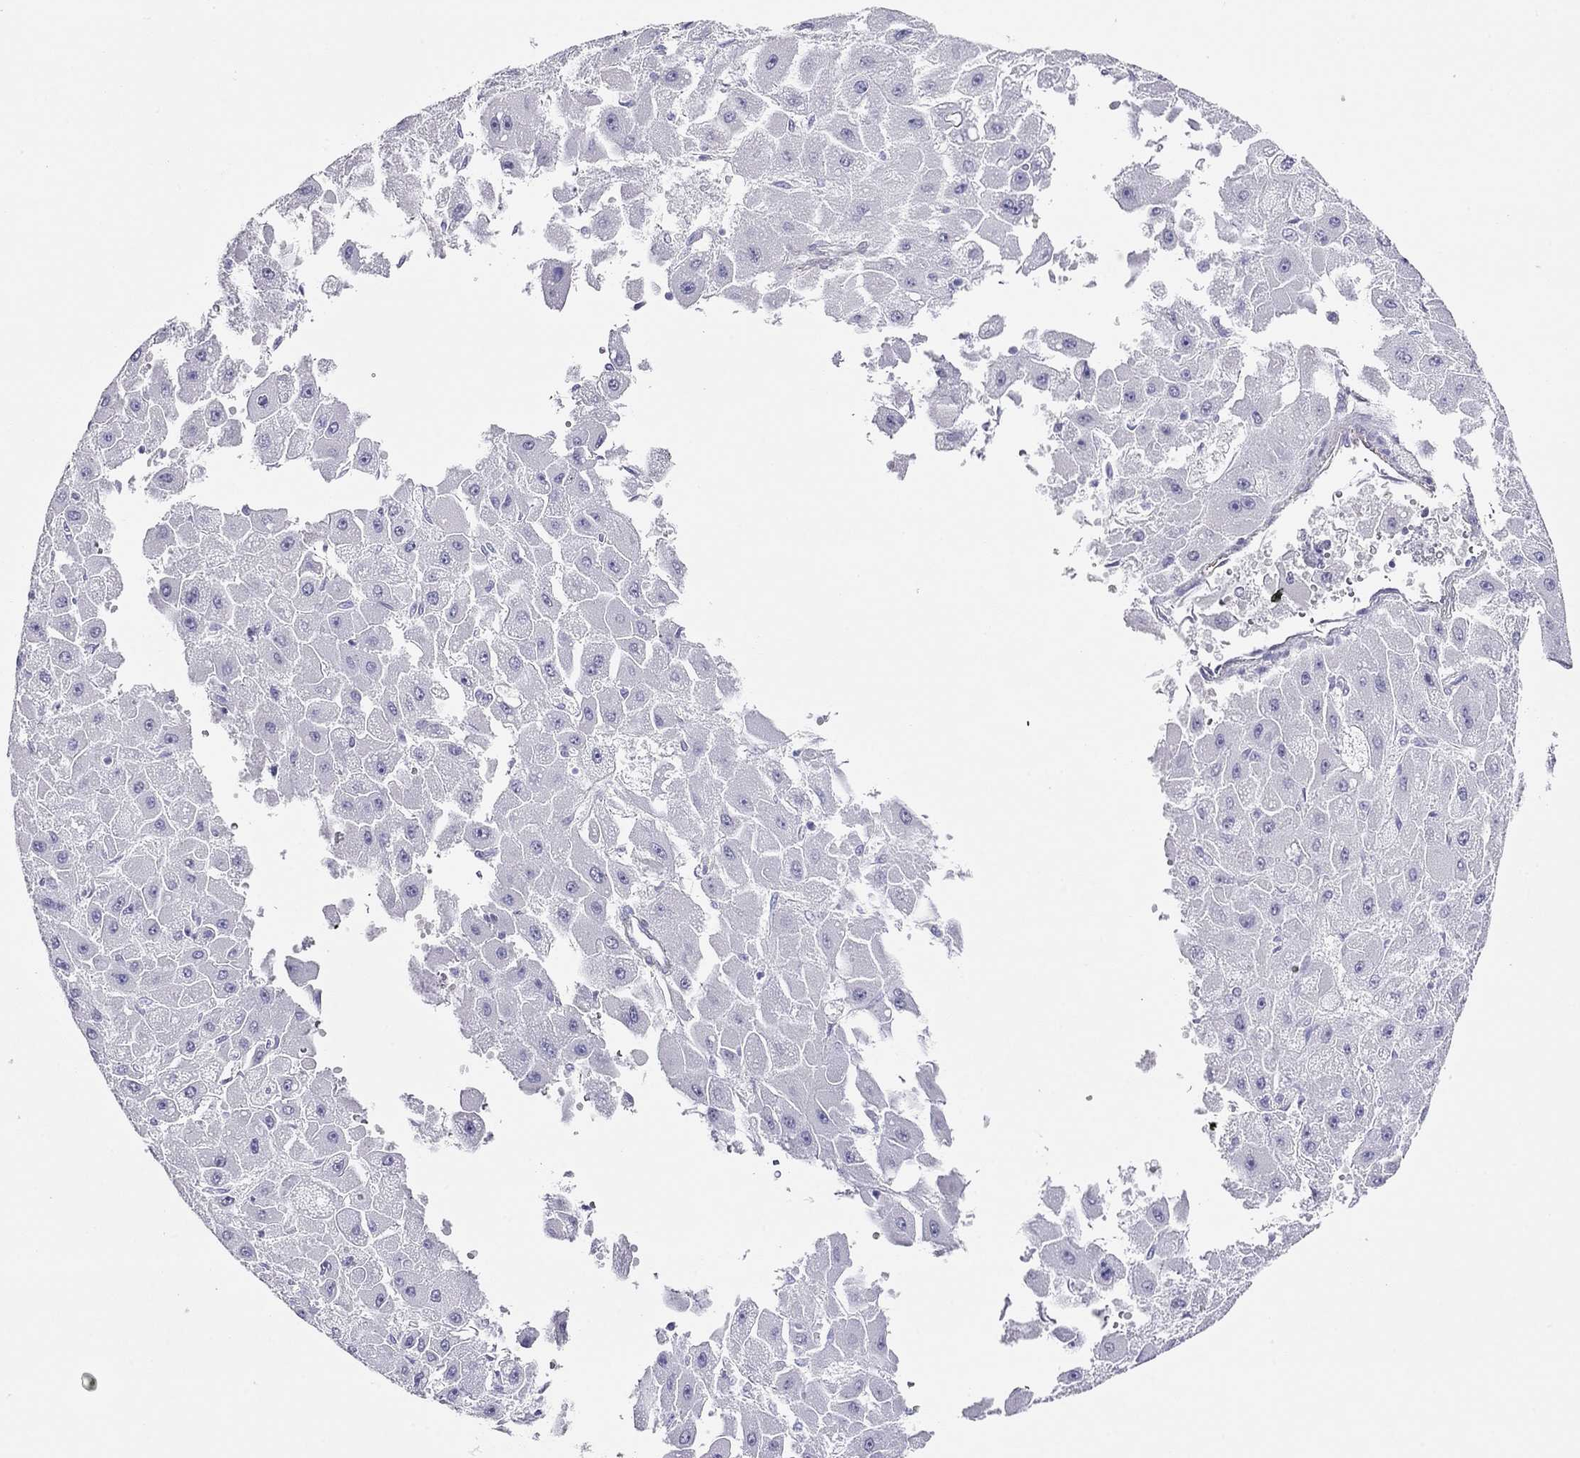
{"staining": {"intensity": "negative", "quantity": "none", "location": "none"}, "tissue": "liver cancer", "cell_type": "Tumor cells", "image_type": "cancer", "snomed": [{"axis": "morphology", "description": "Carcinoma, Hepatocellular, NOS"}, {"axis": "topography", "description": "Liver"}], "caption": "This is a micrograph of immunohistochemistry (IHC) staining of liver cancer, which shows no expression in tumor cells. (Immunohistochemistry (ihc), brightfield microscopy, high magnification).", "gene": "MYMX", "patient": {"sex": "female", "age": 25}}